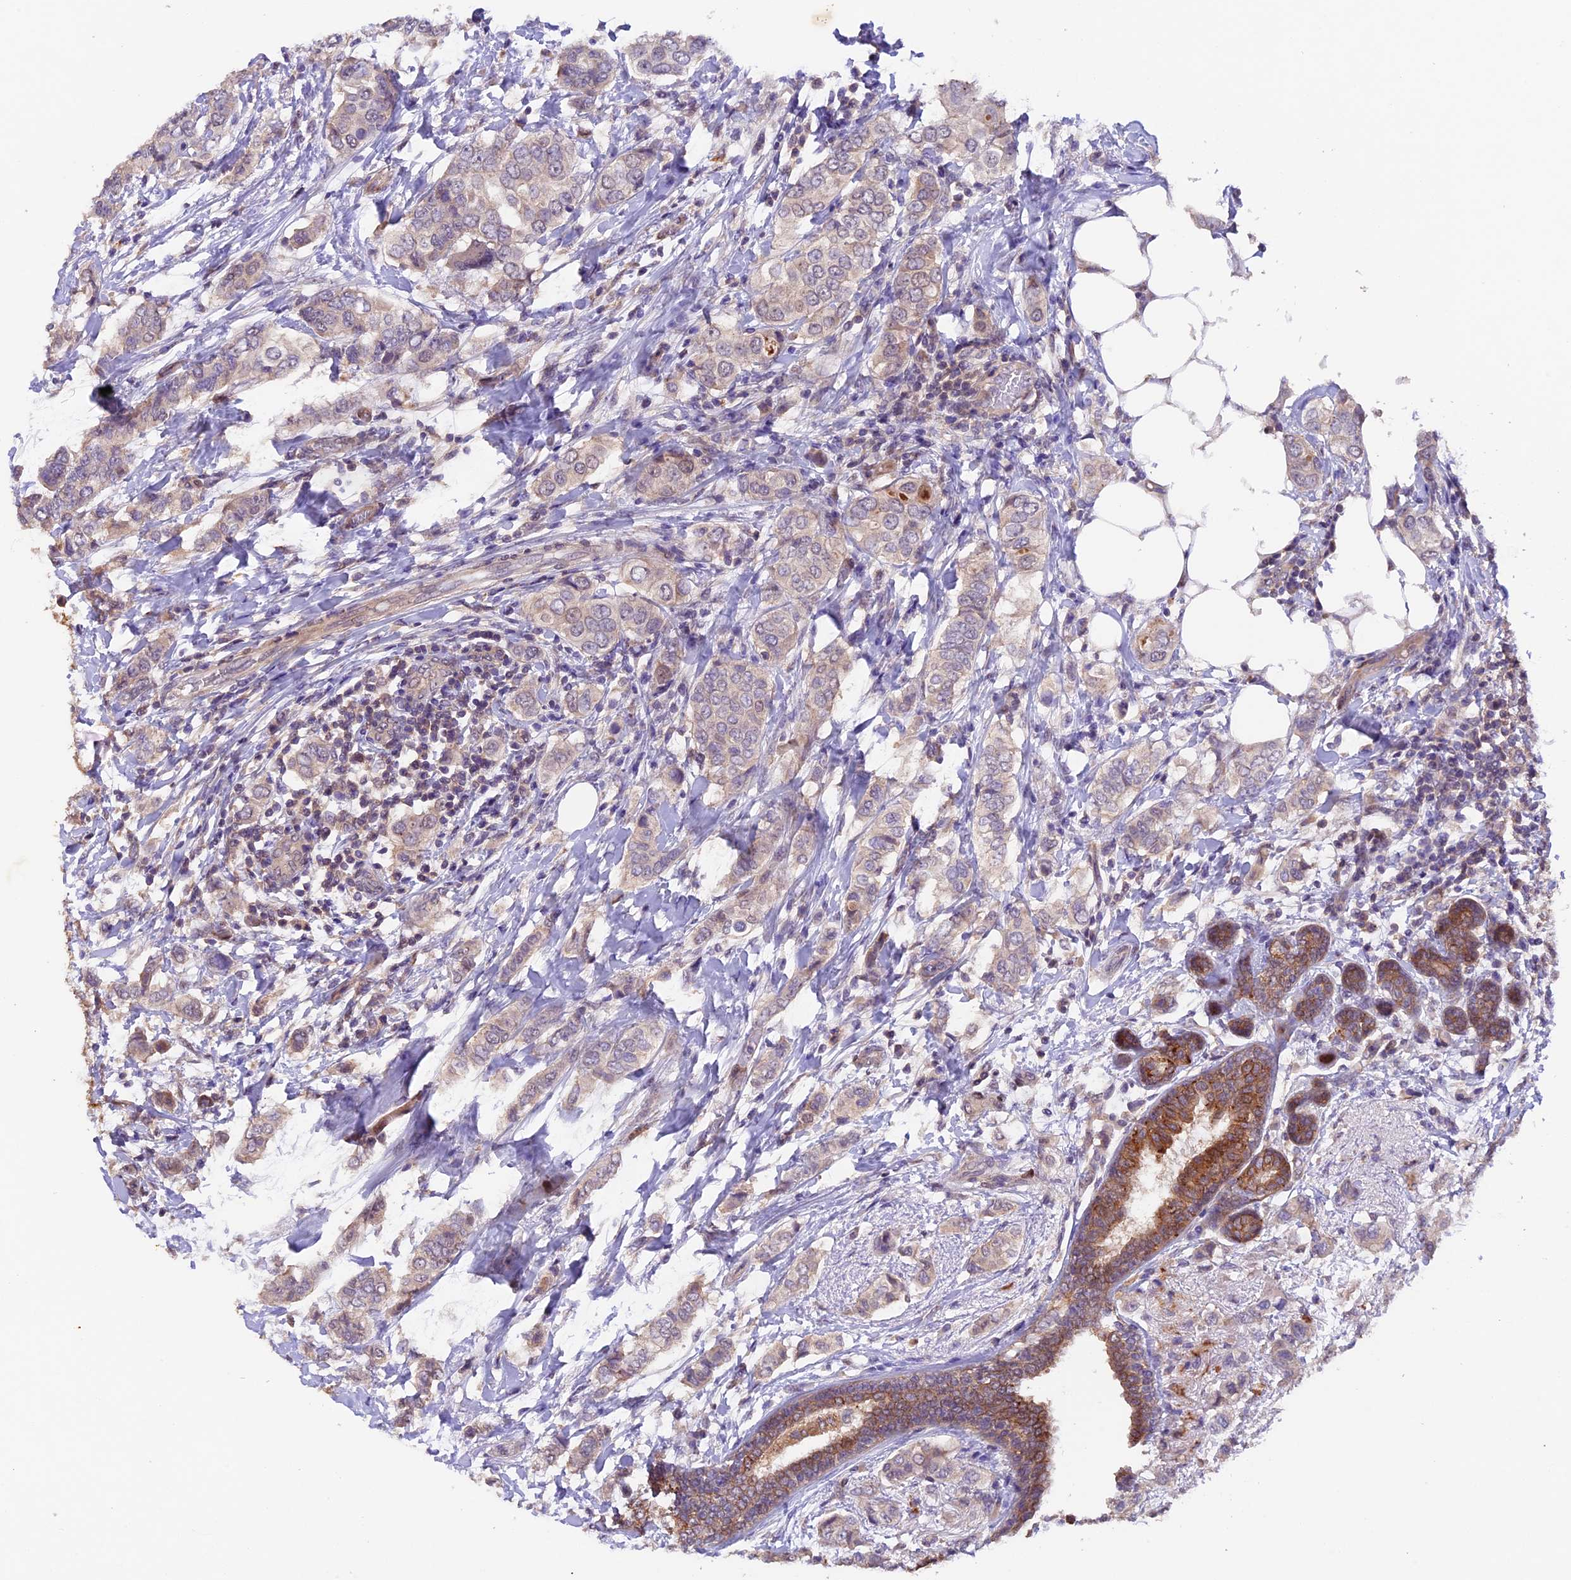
{"staining": {"intensity": "weak", "quantity": ">75%", "location": "cytoplasmic/membranous"}, "tissue": "breast cancer", "cell_type": "Tumor cells", "image_type": "cancer", "snomed": [{"axis": "morphology", "description": "Lobular carcinoma"}, {"axis": "topography", "description": "Breast"}], "caption": "Brown immunohistochemical staining in human breast lobular carcinoma reveals weak cytoplasmic/membranous expression in approximately >75% of tumor cells. Using DAB (brown) and hematoxylin (blue) stains, captured at high magnification using brightfield microscopy.", "gene": "NCK2", "patient": {"sex": "female", "age": 51}}